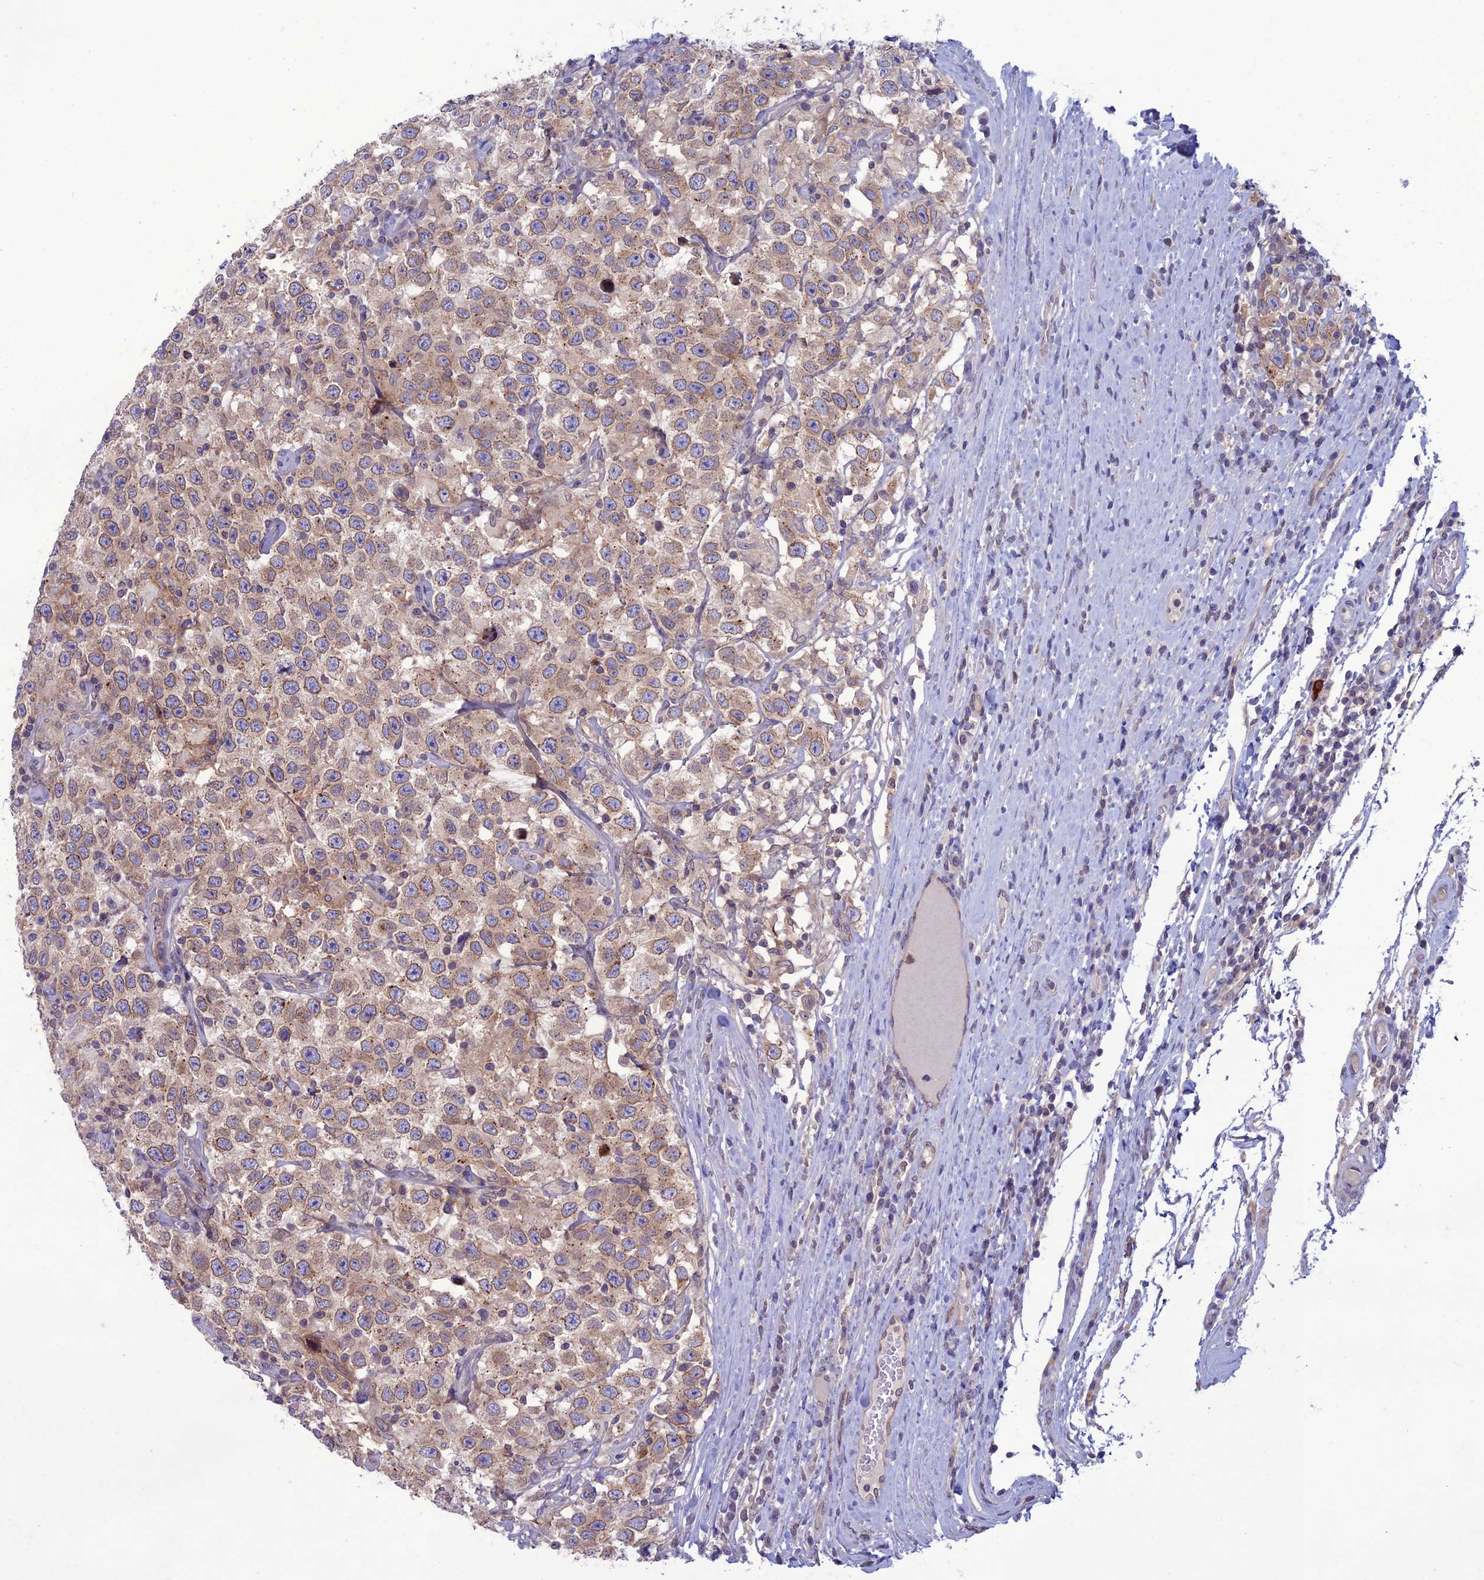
{"staining": {"intensity": "moderate", "quantity": ">75%", "location": "cytoplasmic/membranous,nuclear"}, "tissue": "testis cancer", "cell_type": "Tumor cells", "image_type": "cancer", "snomed": [{"axis": "morphology", "description": "Seminoma, NOS"}, {"axis": "topography", "description": "Testis"}], "caption": "Testis cancer (seminoma) stained with a protein marker shows moderate staining in tumor cells.", "gene": "WDR46", "patient": {"sex": "male", "age": 41}}